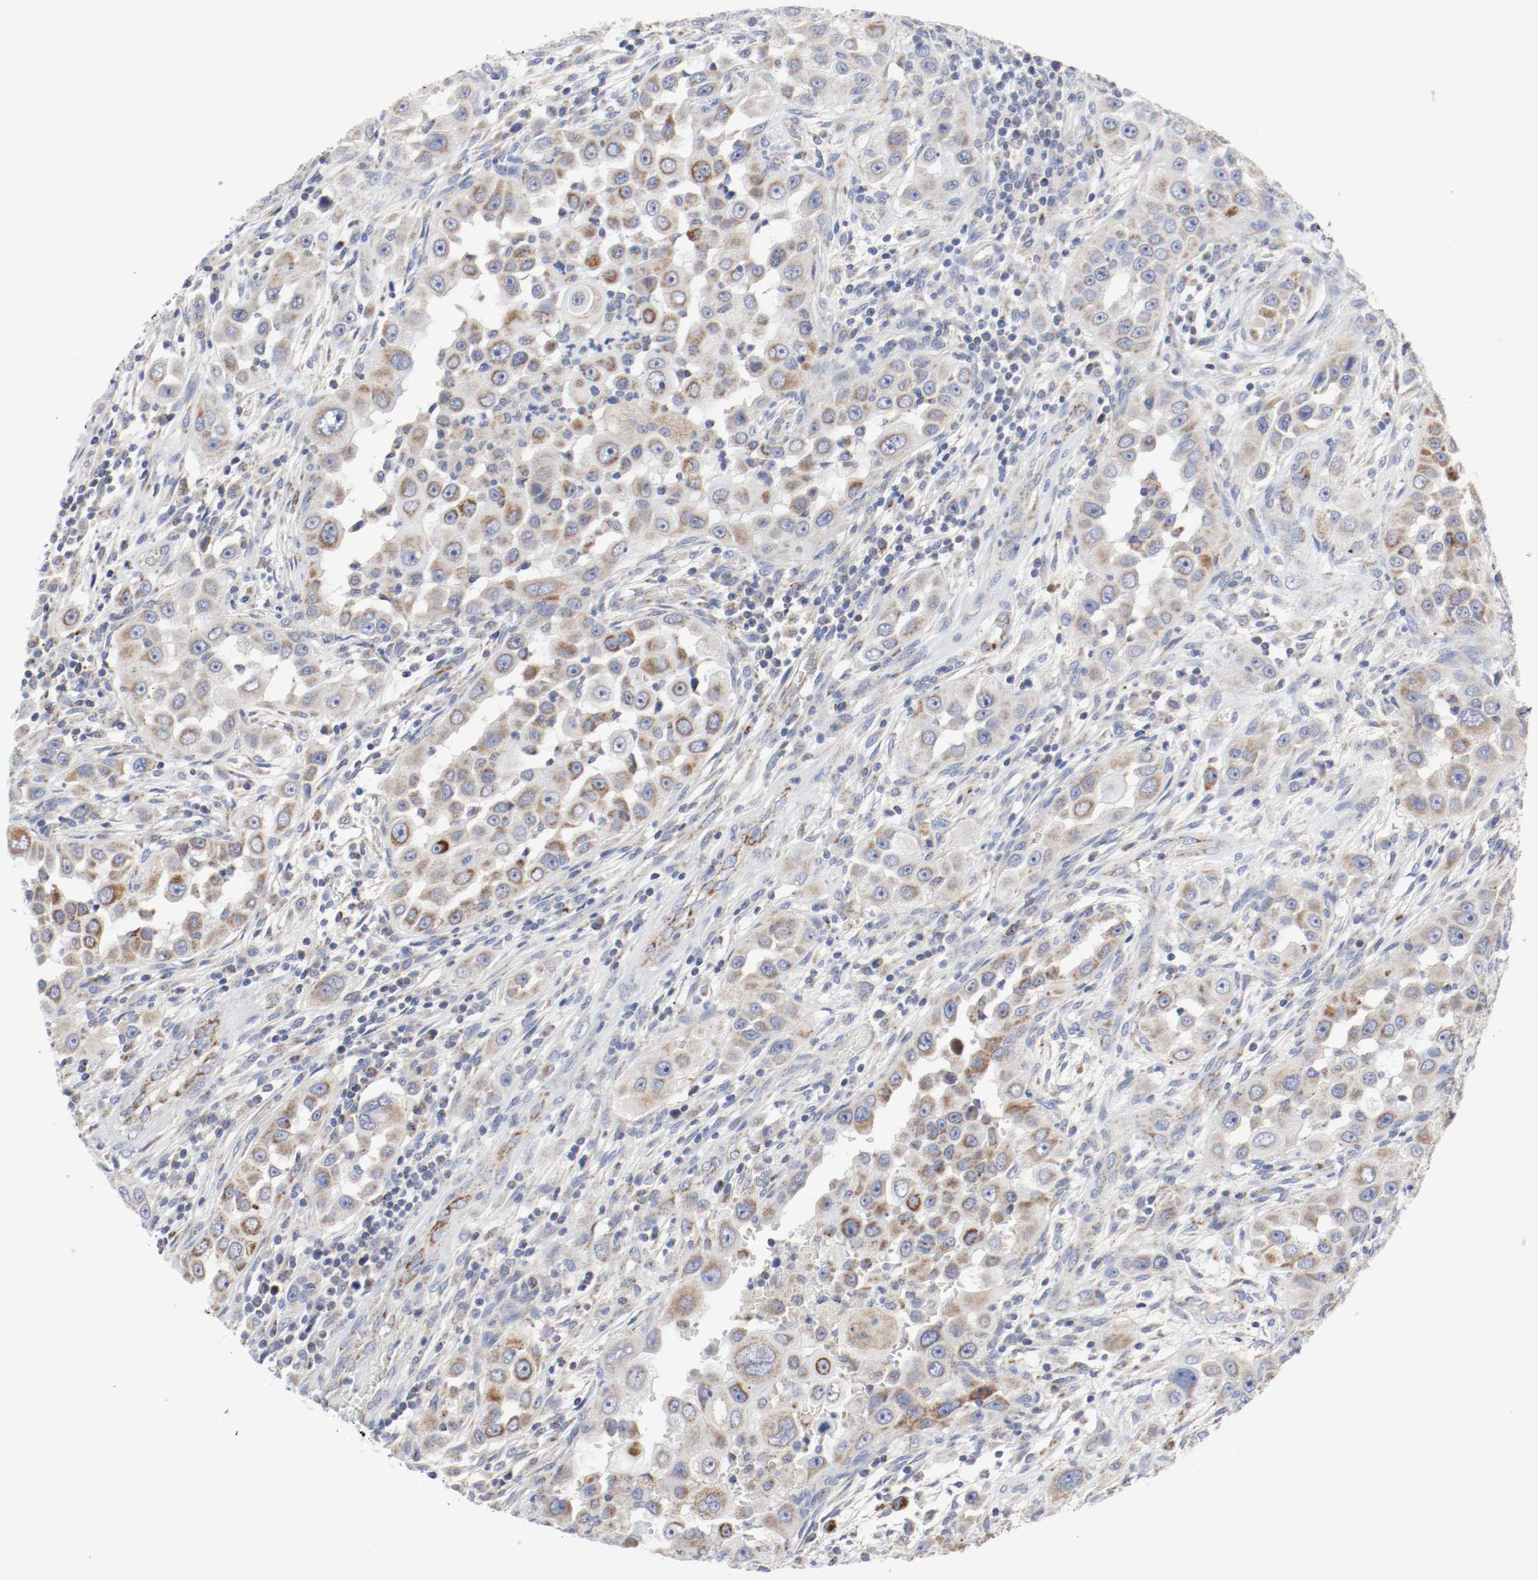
{"staining": {"intensity": "moderate", "quantity": ">75%", "location": "cytoplasmic/membranous"}, "tissue": "head and neck cancer", "cell_type": "Tumor cells", "image_type": "cancer", "snomed": [{"axis": "morphology", "description": "Carcinoma, NOS"}, {"axis": "topography", "description": "Head-Neck"}], "caption": "Head and neck carcinoma tissue displays moderate cytoplasmic/membranous positivity in approximately >75% of tumor cells", "gene": "AFG3L2", "patient": {"sex": "male", "age": 87}}